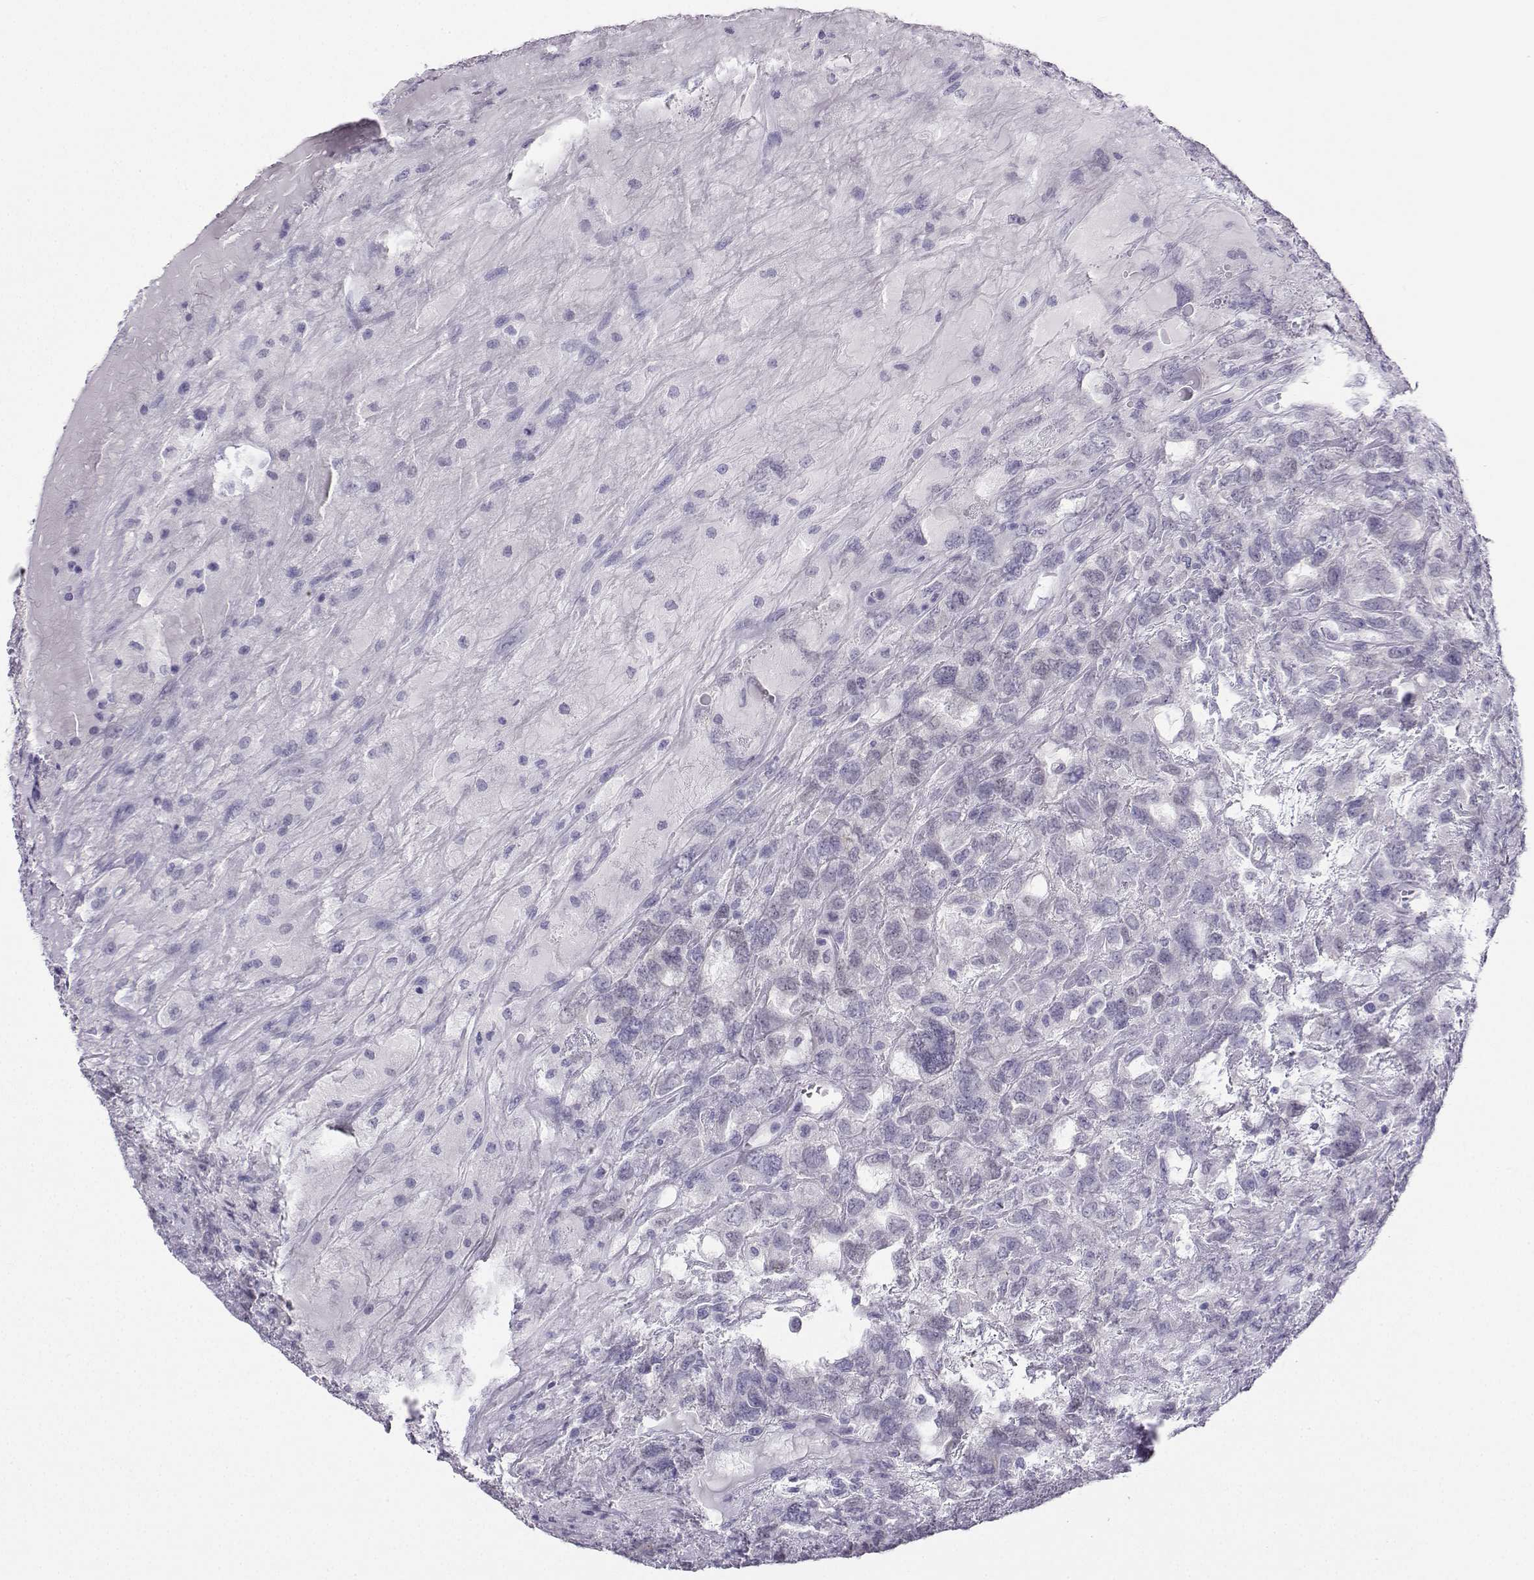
{"staining": {"intensity": "negative", "quantity": "none", "location": "none"}, "tissue": "testis cancer", "cell_type": "Tumor cells", "image_type": "cancer", "snomed": [{"axis": "morphology", "description": "Seminoma, NOS"}, {"axis": "topography", "description": "Testis"}], "caption": "DAB immunohistochemical staining of seminoma (testis) demonstrates no significant positivity in tumor cells.", "gene": "KIF17", "patient": {"sex": "male", "age": 52}}